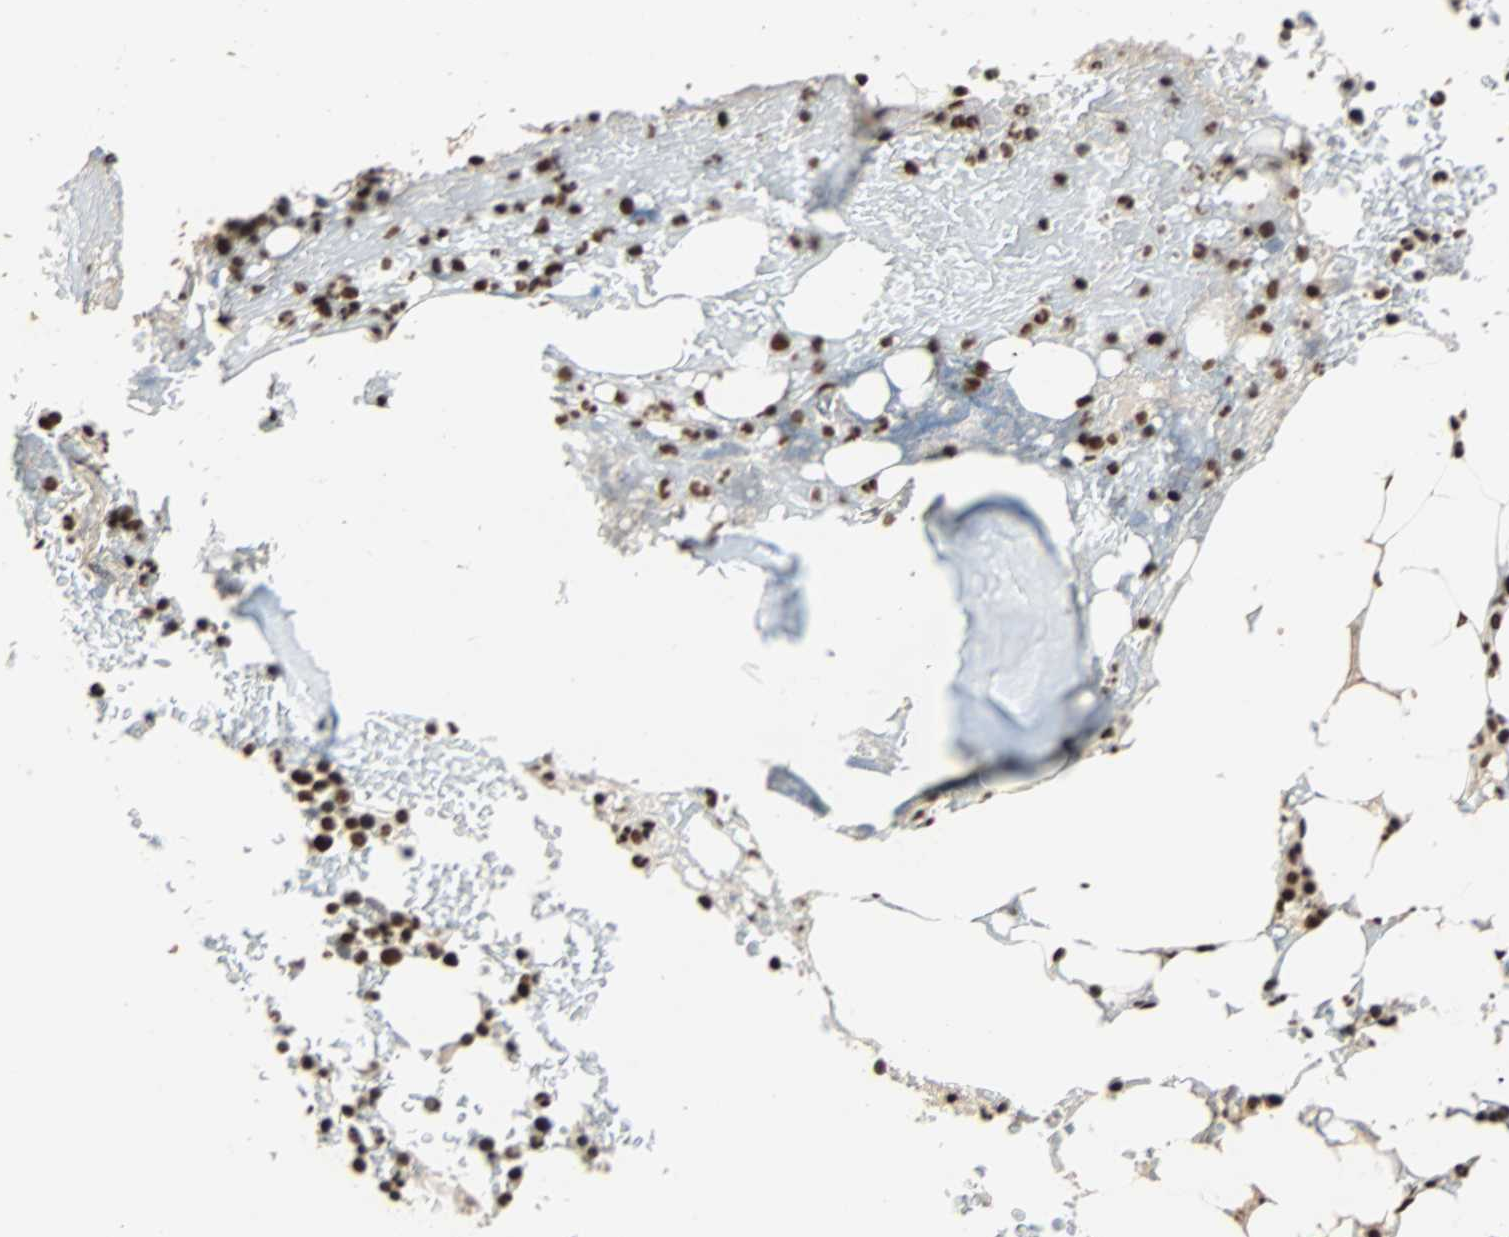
{"staining": {"intensity": "strong", "quantity": ">75%", "location": "nuclear"}, "tissue": "bone marrow", "cell_type": "Hematopoietic cells", "image_type": "normal", "snomed": [{"axis": "morphology", "description": "Normal tissue, NOS"}, {"axis": "topography", "description": "Bone marrow"}], "caption": "A high amount of strong nuclear expression is seen in approximately >75% of hematopoietic cells in benign bone marrow.", "gene": "CDK12", "patient": {"sex": "female", "age": 66}}